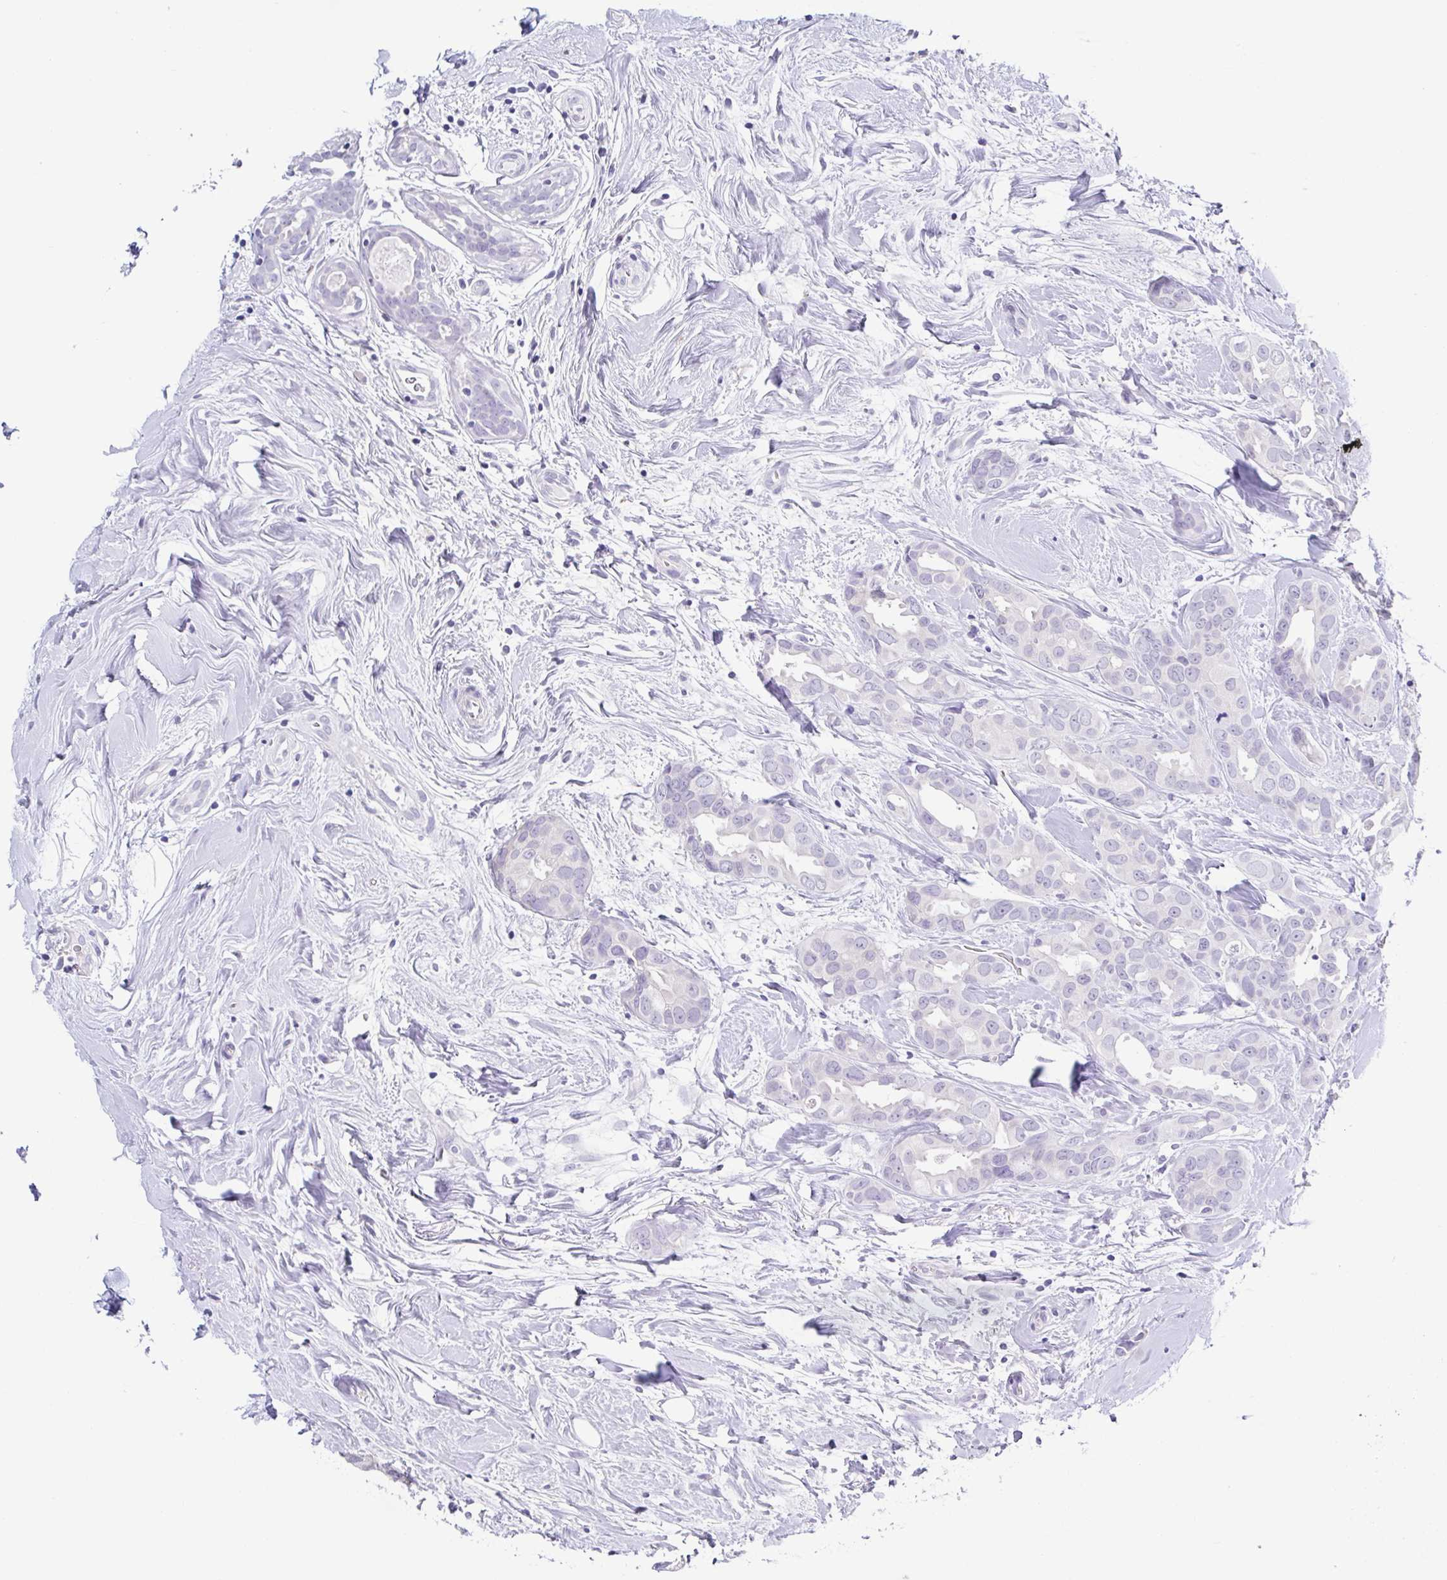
{"staining": {"intensity": "negative", "quantity": "none", "location": "none"}, "tissue": "breast cancer", "cell_type": "Tumor cells", "image_type": "cancer", "snomed": [{"axis": "morphology", "description": "Duct carcinoma"}, {"axis": "topography", "description": "Breast"}], "caption": "A photomicrograph of human breast infiltrating ductal carcinoma is negative for staining in tumor cells.", "gene": "RDH11", "patient": {"sex": "female", "age": 45}}